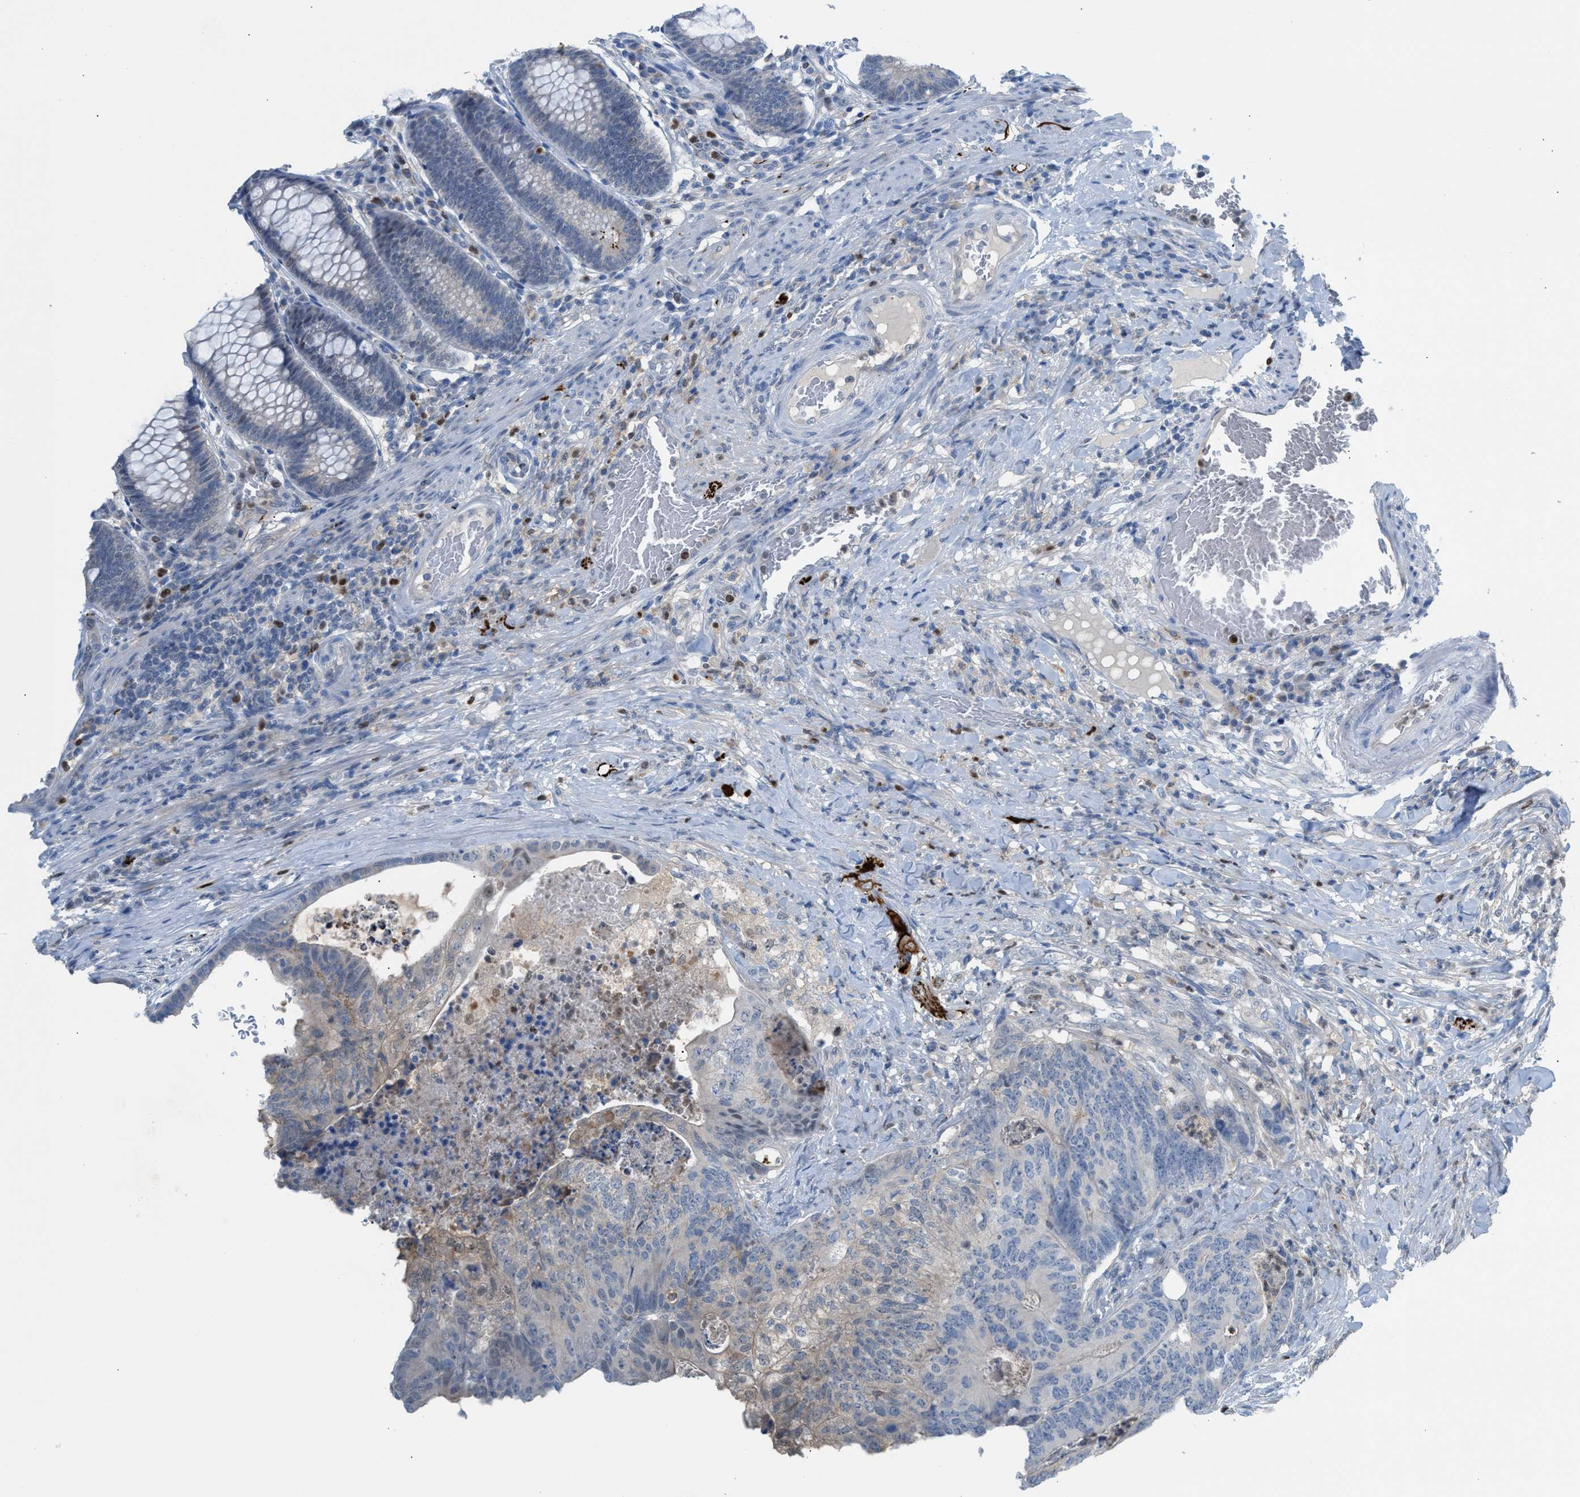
{"staining": {"intensity": "negative", "quantity": "none", "location": "none"}, "tissue": "colorectal cancer", "cell_type": "Tumor cells", "image_type": "cancer", "snomed": [{"axis": "morphology", "description": "Adenocarcinoma, NOS"}, {"axis": "topography", "description": "Colon"}], "caption": "A histopathology image of human colorectal adenocarcinoma is negative for staining in tumor cells.", "gene": "PPM1D", "patient": {"sex": "female", "age": 67}}